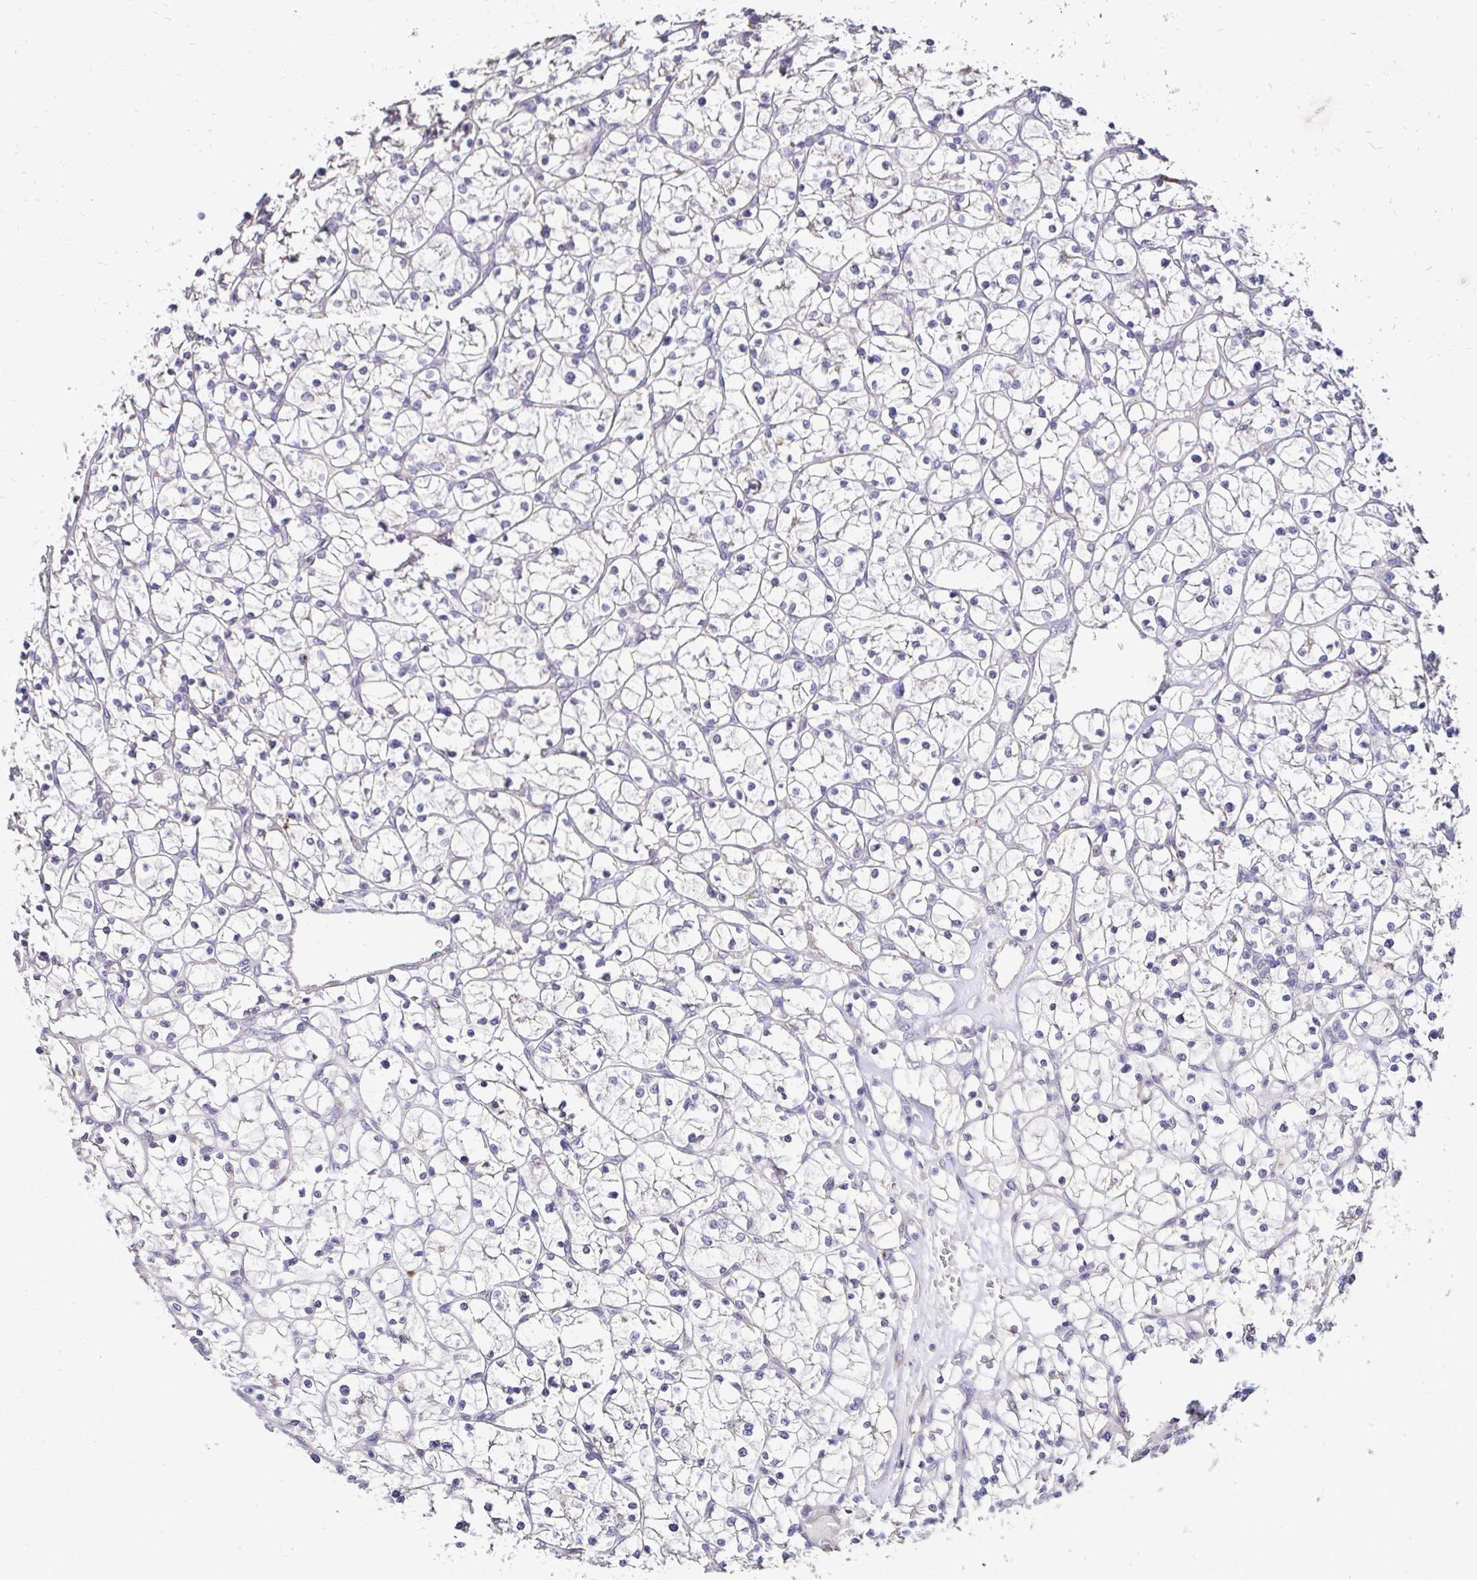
{"staining": {"intensity": "negative", "quantity": "none", "location": "none"}, "tissue": "renal cancer", "cell_type": "Tumor cells", "image_type": "cancer", "snomed": [{"axis": "morphology", "description": "Adenocarcinoma, NOS"}, {"axis": "topography", "description": "Kidney"}], "caption": "A high-resolution image shows IHC staining of renal cancer (adenocarcinoma), which reveals no significant expression in tumor cells. (Immunohistochemistry, brightfield microscopy, high magnification).", "gene": "PRIMA1", "patient": {"sex": "female", "age": 64}}